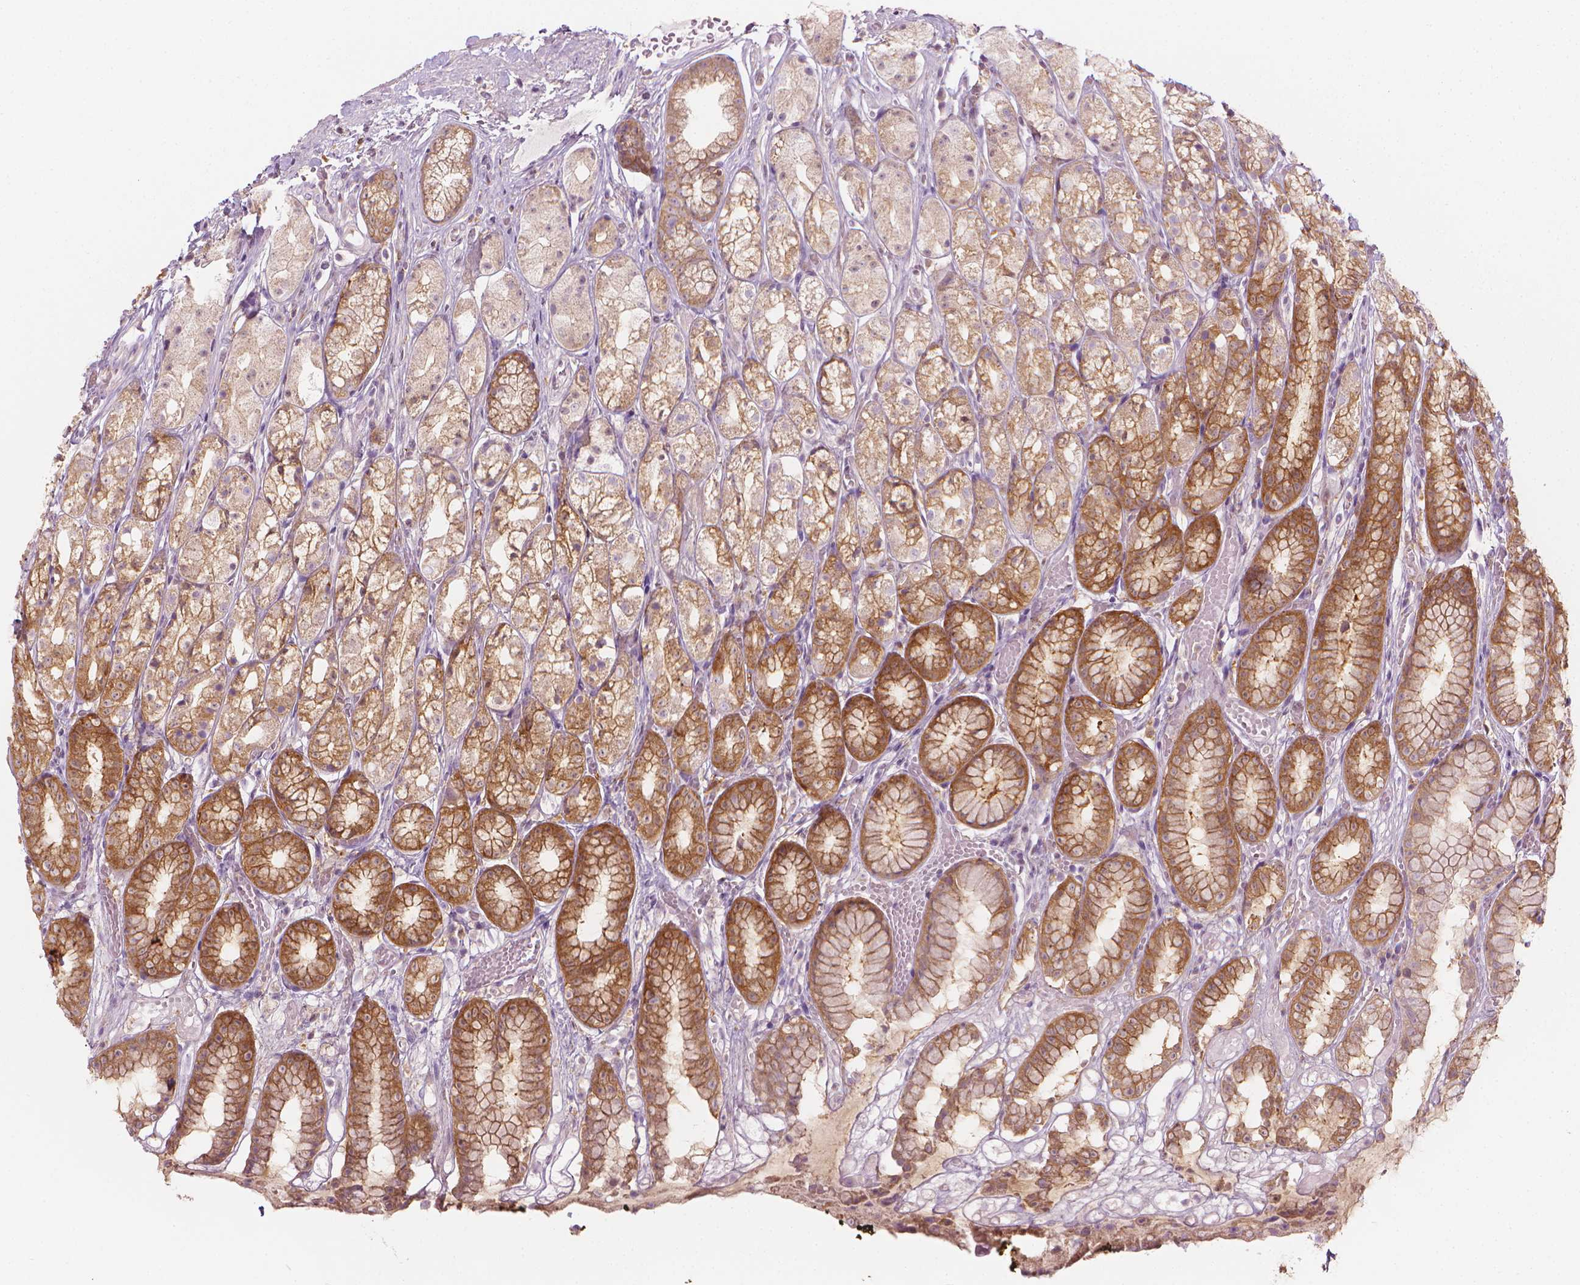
{"staining": {"intensity": "moderate", "quantity": "25%-75%", "location": "cytoplasmic/membranous"}, "tissue": "stomach", "cell_type": "Glandular cells", "image_type": "normal", "snomed": [{"axis": "morphology", "description": "Normal tissue, NOS"}, {"axis": "topography", "description": "Stomach"}], "caption": "Protein expression analysis of benign stomach exhibits moderate cytoplasmic/membranous positivity in approximately 25%-75% of glandular cells.", "gene": "SHMT1", "patient": {"sex": "male", "age": 70}}